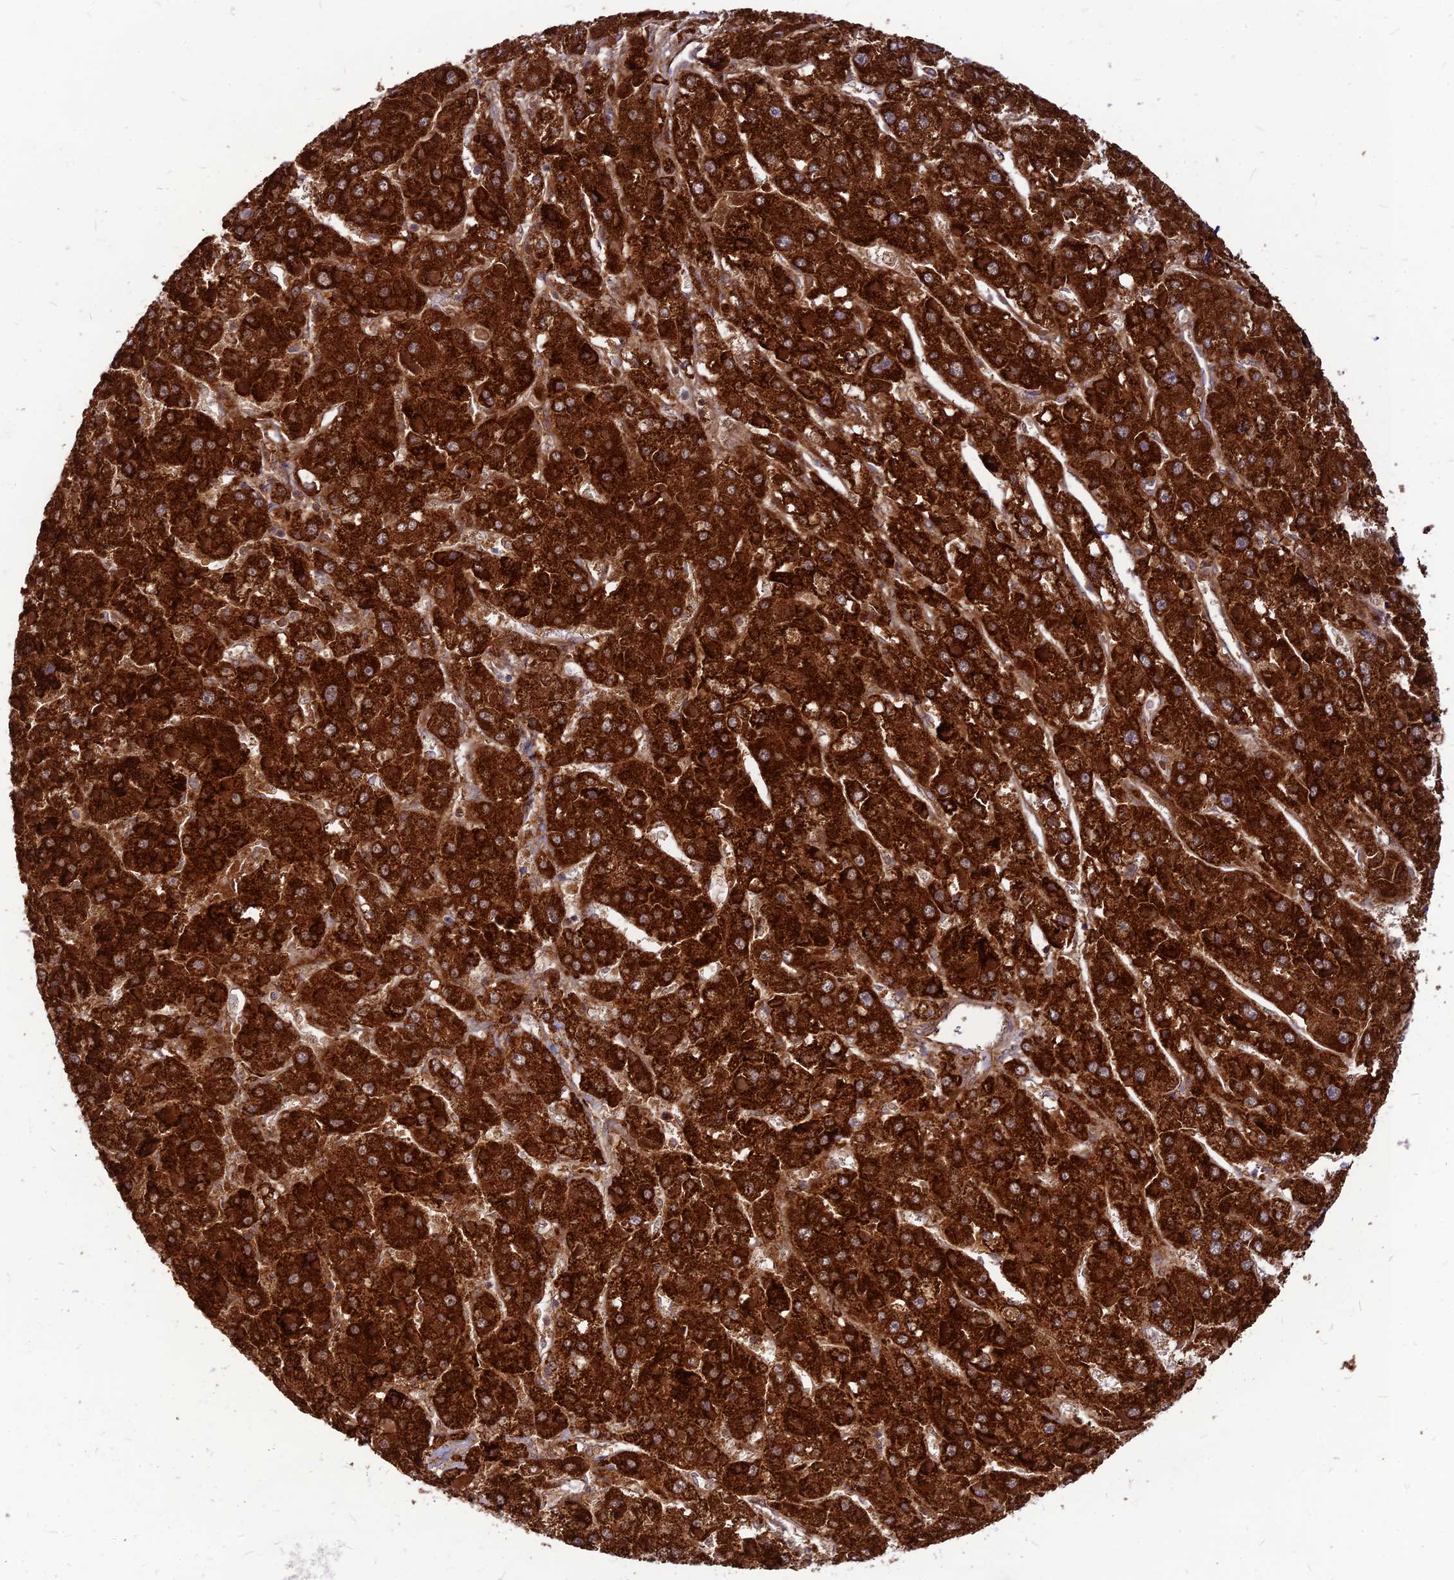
{"staining": {"intensity": "strong", "quantity": ">75%", "location": "cytoplasmic/membranous"}, "tissue": "liver cancer", "cell_type": "Tumor cells", "image_type": "cancer", "snomed": [{"axis": "morphology", "description": "Carcinoma, Hepatocellular, NOS"}, {"axis": "topography", "description": "Liver"}], "caption": "Hepatocellular carcinoma (liver) stained for a protein (brown) demonstrates strong cytoplasmic/membranous positive expression in about >75% of tumor cells.", "gene": "ECI1", "patient": {"sex": "female", "age": 73}}